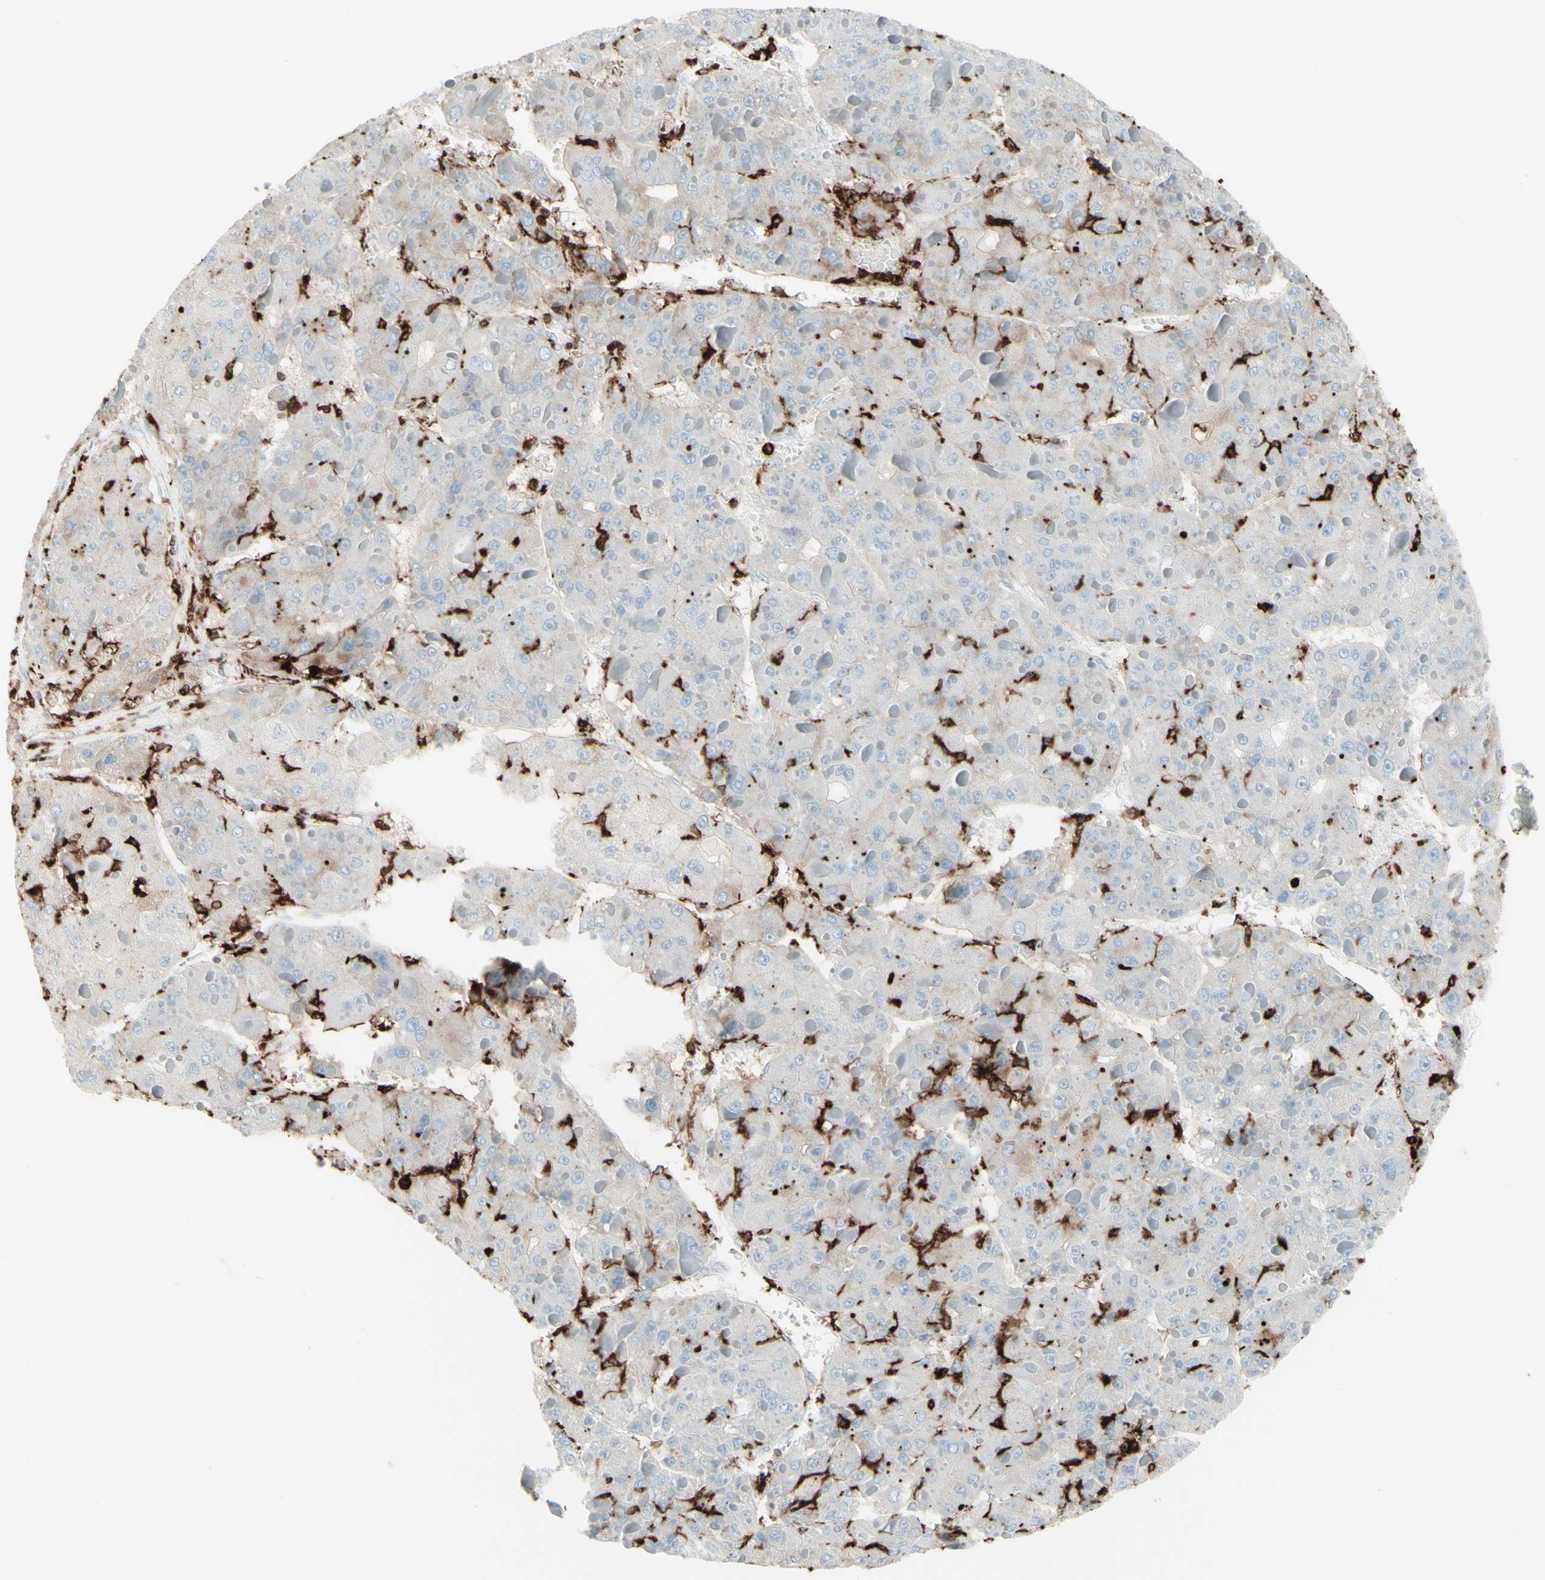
{"staining": {"intensity": "weak", "quantity": "<25%", "location": "cytoplasmic/membranous"}, "tissue": "liver cancer", "cell_type": "Tumor cells", "image_type": "cancer", "snomed": [{"axis": "morphology", "description": "Carcinoma, Hepatocellular, NOS"}, {"axis": "topography", "description": "Liver"}], "caption": "Tumor cells show no significant protein expression in liver hepatocellular carcinoma. (Stains: DAB (3,3'-diaminobenzidine) immunohistochemistry with hematoxylin counter stain, Microscopy: brightfield microscopy at high magnification).", "gene": "HLA-DPB1", "patient": {"sex": "female", "age": 73}}